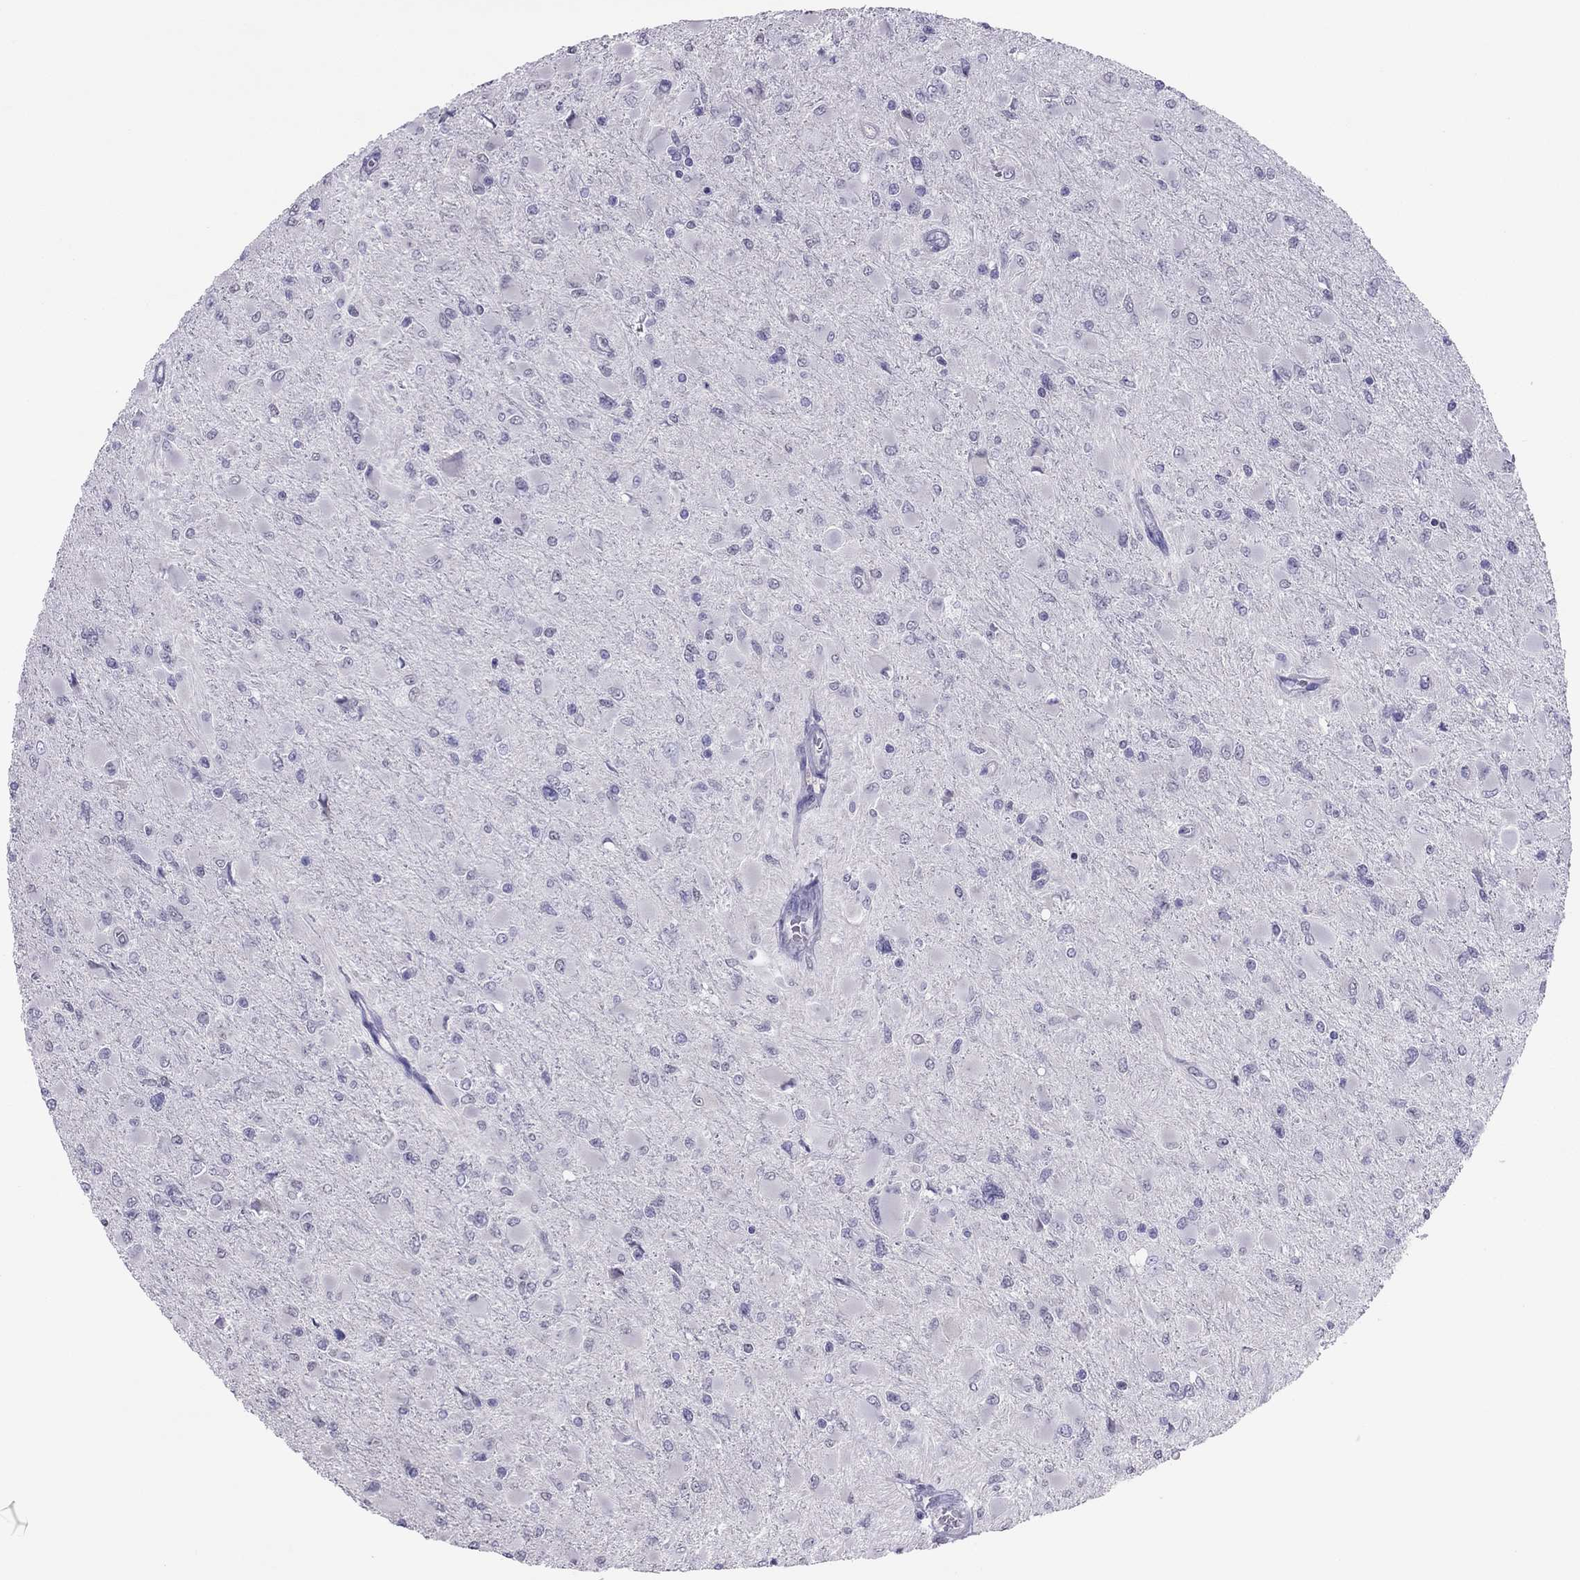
{"staining": {"intensity": "negative", "quantity": "none", "location": "none"}, "tissue": "glioma", "cell_type": "Tumor cells", "image_type": "cancer", "snomed": [{"axis": "morphology", "description": "Glioma, malignant, High grade"}, {"axis": "topography", "description": "Cerebral cortex"}], "caption": "The micrograph reveals no significant staining in tumor cells of malignant glioma (high-grade).", "gene": "SPINT3", "patient": {"sex": "female", "age": 36}}